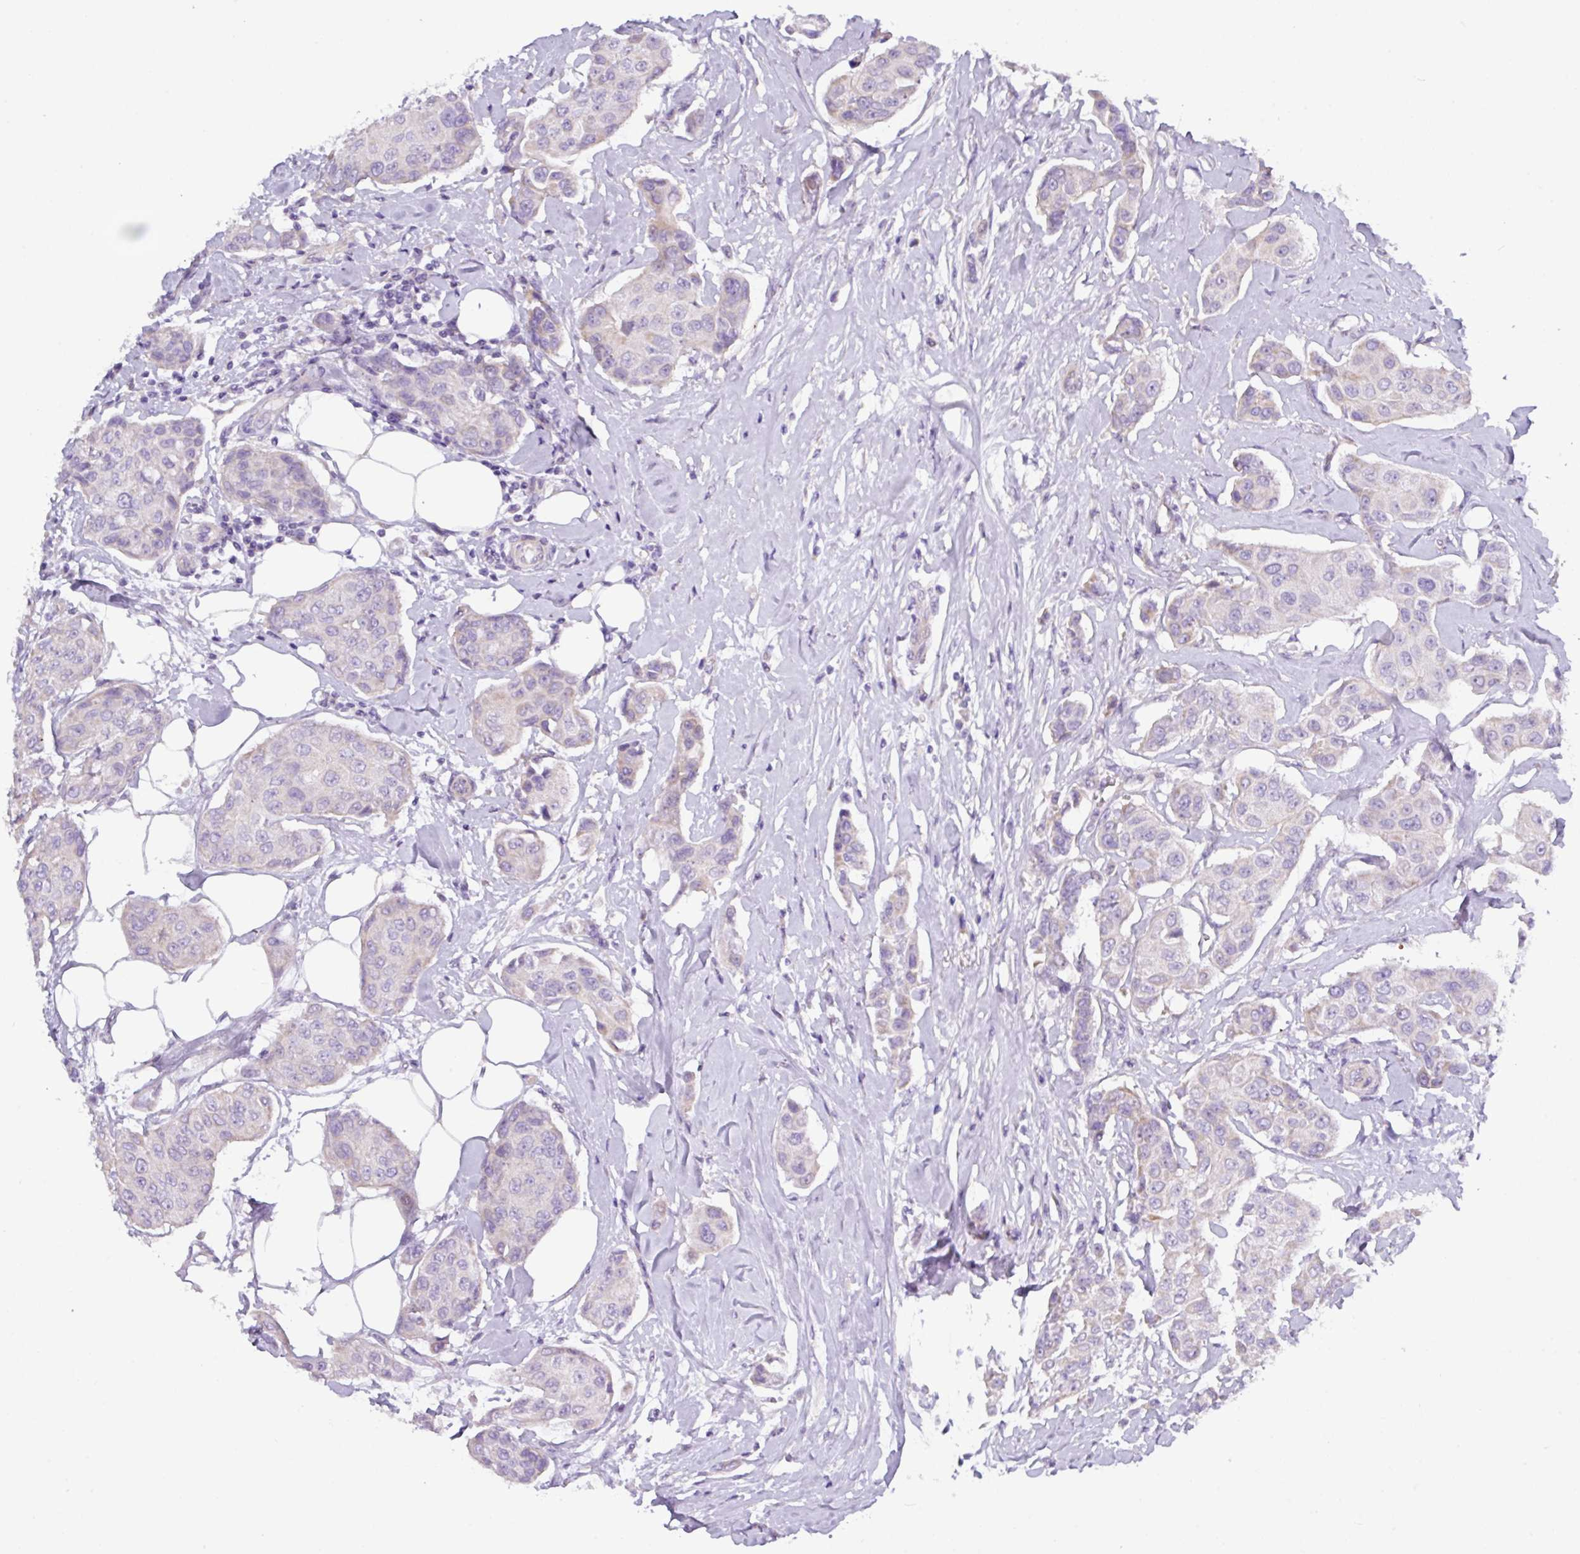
{"staining": {"intensity": "negative", "quantity": "none", "location": "none"}, "tissue": "breast cancer", "cell_type": "Tumor cells", "image_type": "cancer", "snomed": [{"axis": "morphology", "description": "Duct carcinoma"}, {"axis": "topography", "description": "Breast"}, {"axis": "topography", "description": "Lymph node"}], "caption": "Tumor cells are negative for brown protein staining in intraductal carcinoma (breast). (DAB immunohistochemistry (IHC) visualized using brightfield microscopy, high magnification).", "gene": "RGS16", "patient": {"sex": "female", "age": 80}}